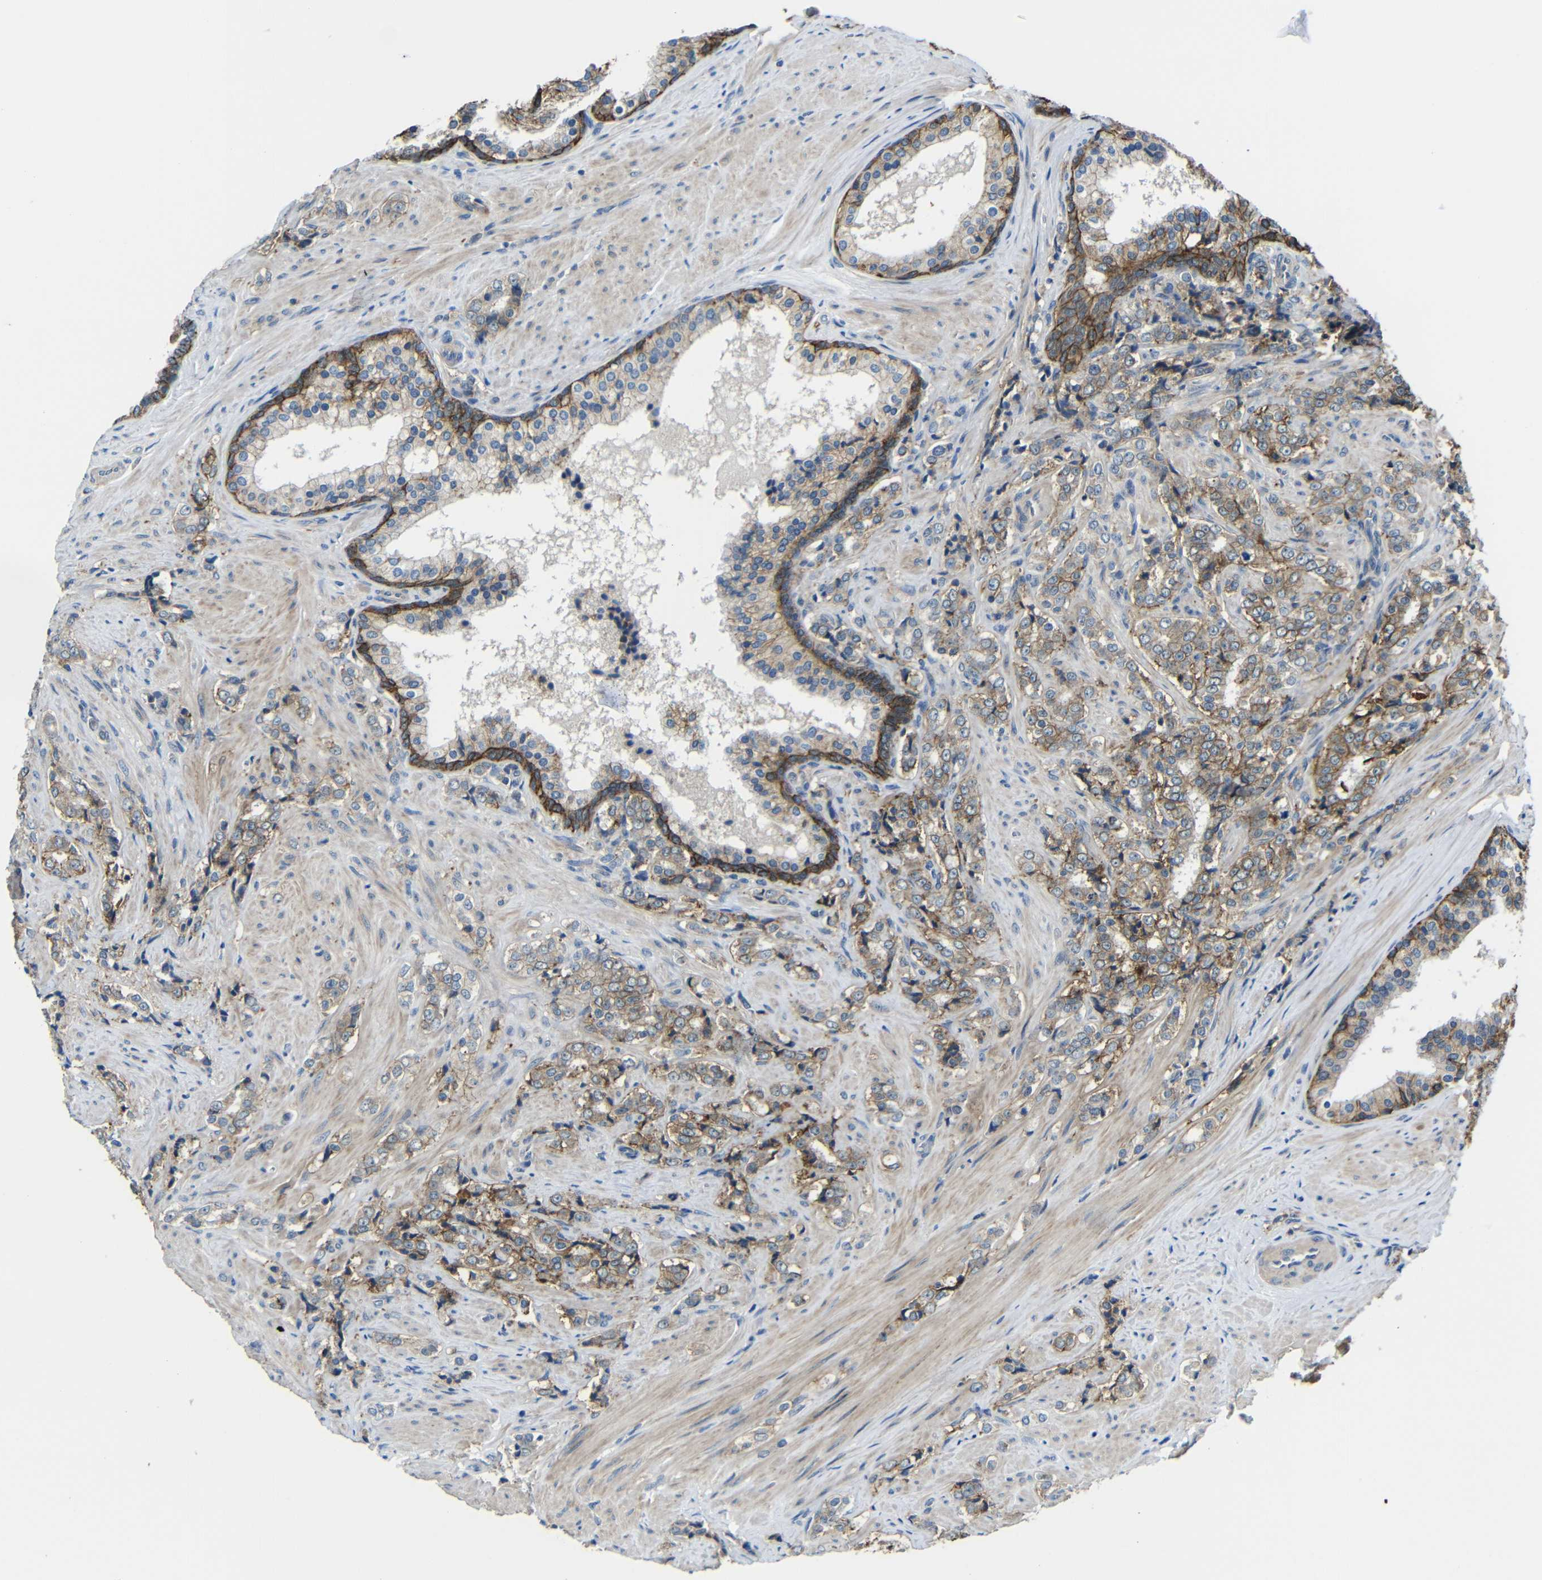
{"staining": {"intensity": "moderate", "quantity": ">75%", "location": "cytoplasmic/membranous"}, "tissue": "prostate cancer", "cell_type": "Tumor cells", "image_type": "cancer", "snomed": [{"axis": "morphology", "description": "Adenocarcinoma, Low grade"}, {"axis": "topography", "description": "Prostate"}], "caption": "DAB (3,3'-diaminobenzidine) immunohistochemical staining of human low-grade adenocarcinoma (prostate) shows moderate cytoplasmic/membranous protein staining in approximately >75% of tumor cells.", "gene": "ZNF90", "patient": {"sex": "male", "age": 60}}